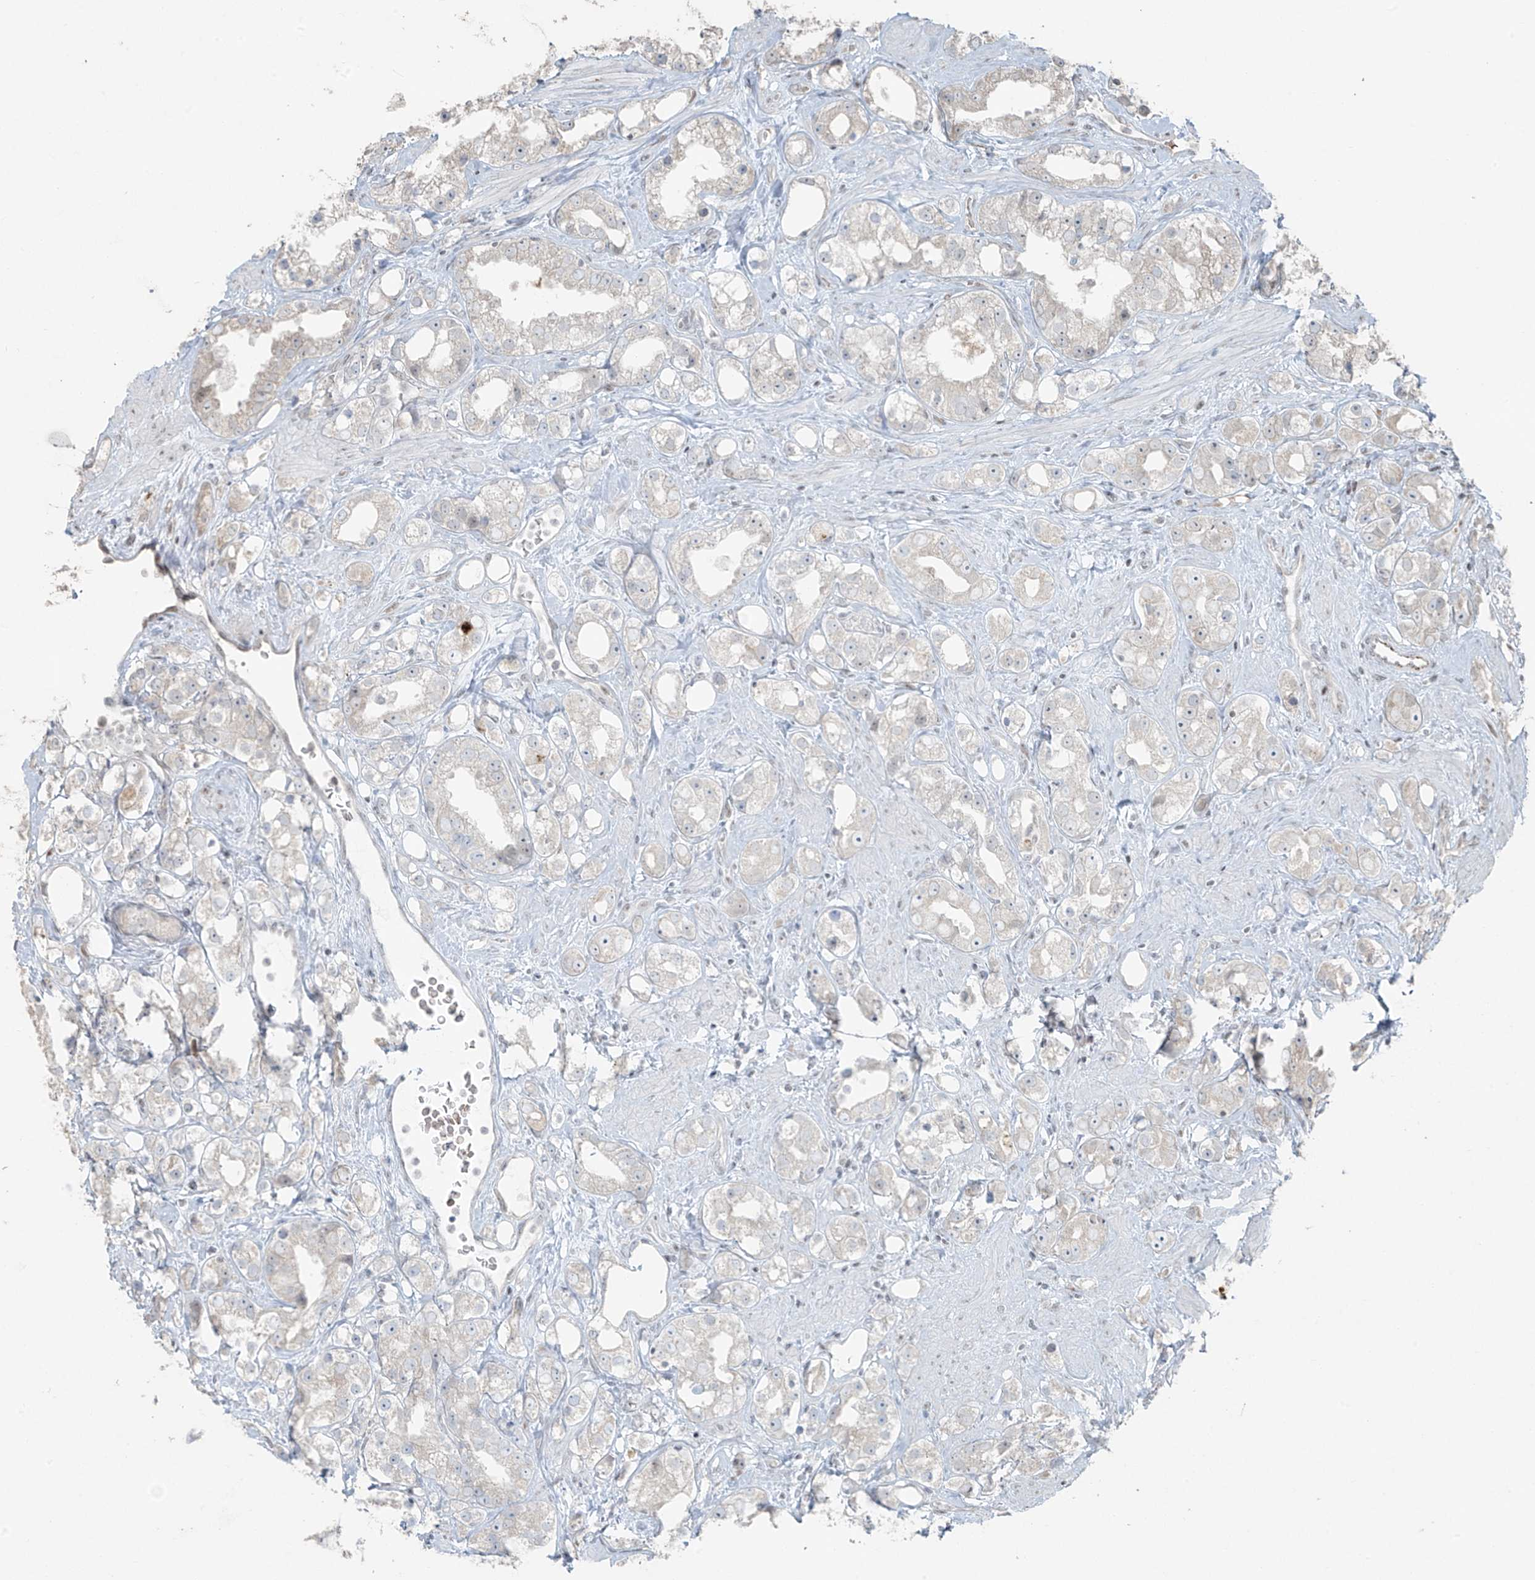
{"staining": {"intensity": "negative", "quantity": "none", "location": "none"}, "tissue": "prostate cancer", "cell_type": "Tumor cells", "image_type": "cancer", "snomed": [{"axis": "morphology", "description": "Adenocarcinoma, NOS"}, {"axis": "topography", "description": "Prostate"}], "caption": "A histopathology image of prostate adenocarcinoma stained for a protein demonstrates no brown staining in tumor cells.", "gene": "TTC22", "patient": {"sex": "male", "age": 79}}